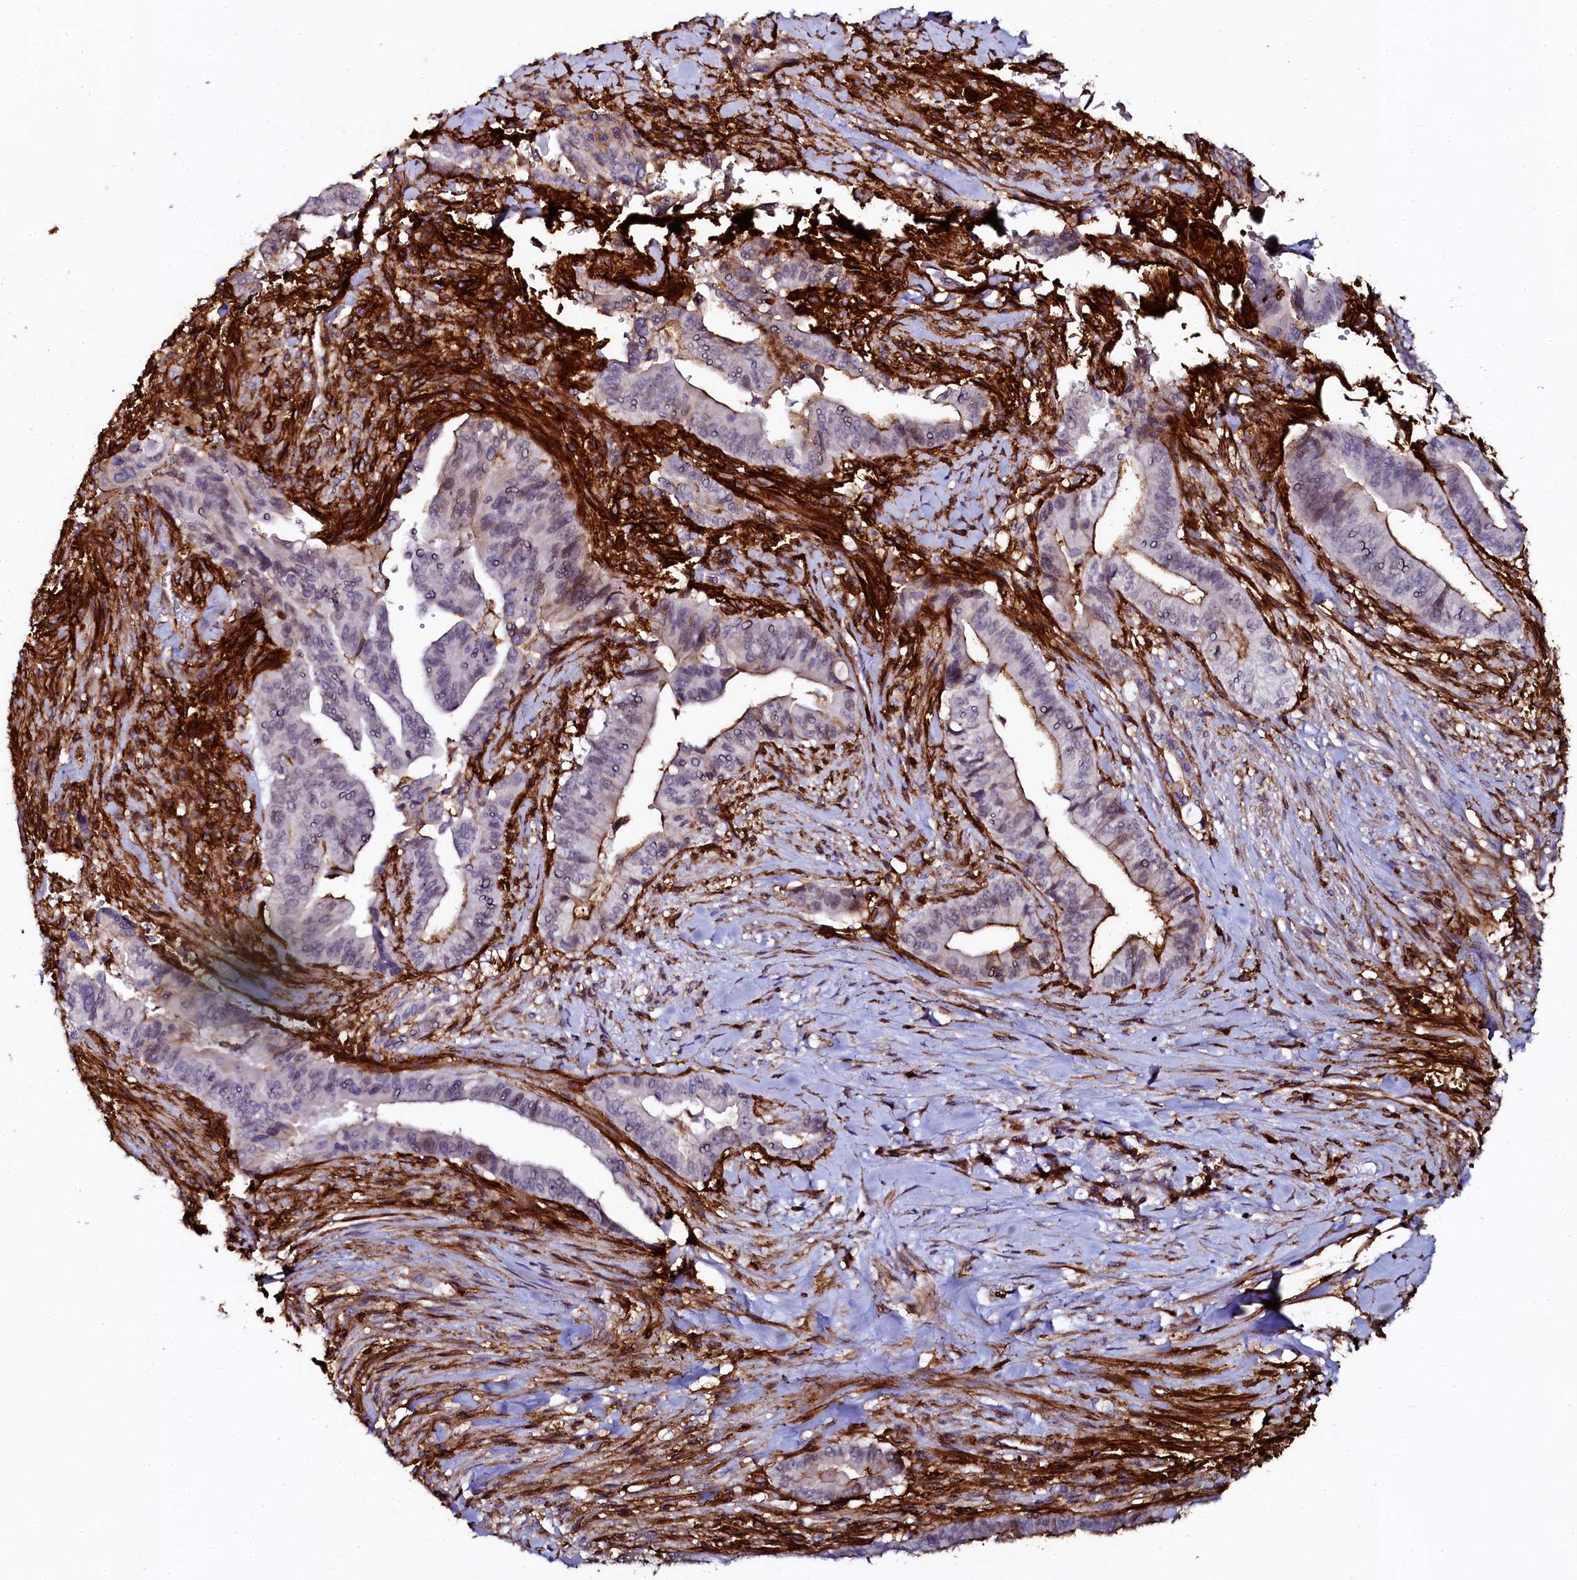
{"staining": {"intensity": "strong", "quantity": "25%-75%", "location": "cytoplasmic/membranous"}, "tissue": "pancreatic cancer", "cell_type": "Tumor cells", "image_type": "cancer", "snomed": [{"axis": "morphology", "description": "Adenocarcinoma, NOS"}, {"axis": "topography", "description": "Pancreas"}], "caption": "Pancreatic cancer tissue exhibits strong cytoplasmic/membranous expression in about 25%-75% of tumor cells, visualized by immunohistochemistry.", "gene": "AAAS", "patient": {"sex": "male", "age": 70}}